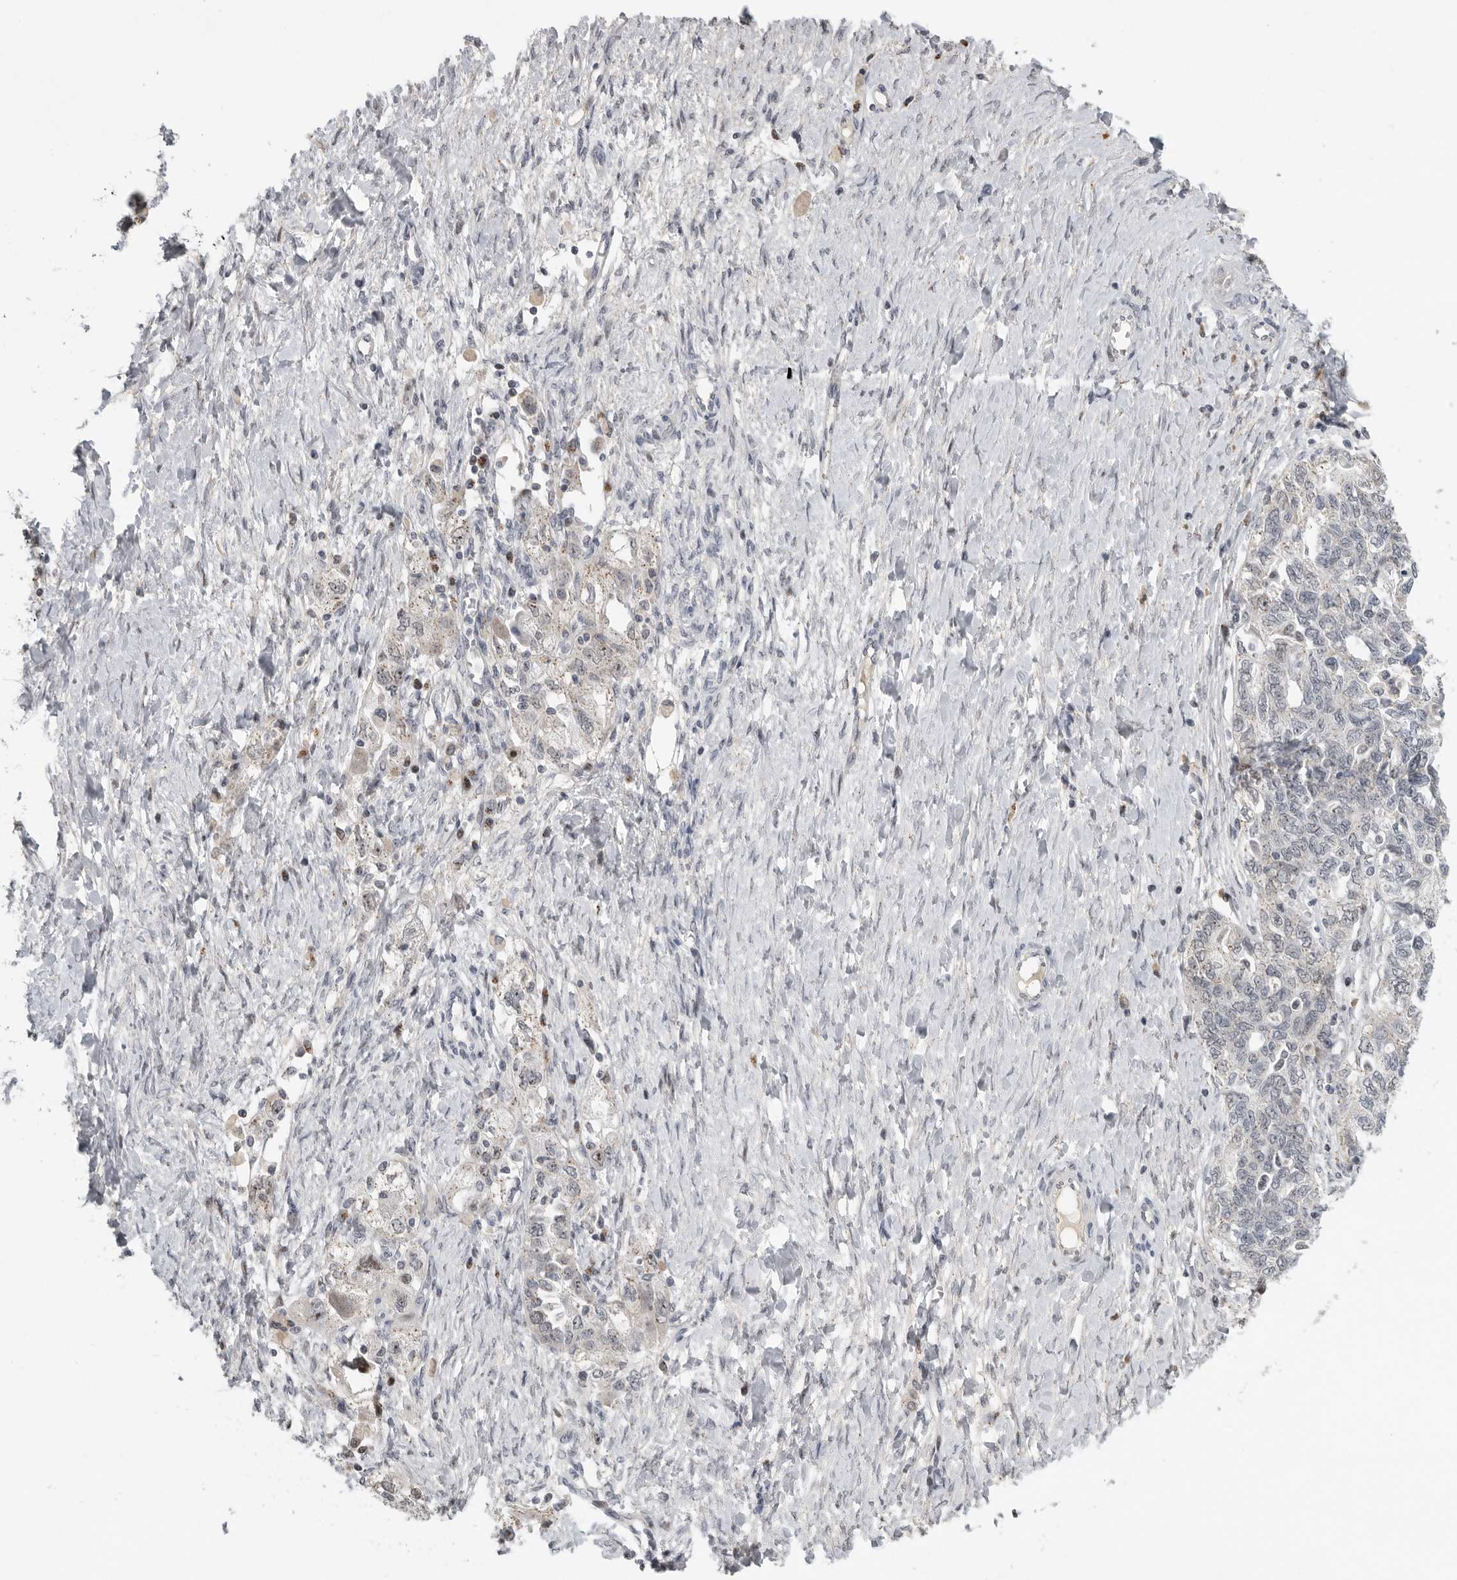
{"staining": {"intensity": "negative", "quantity": "none", "location": "none"}, "tissue": "ovarian cancer", "cell_type": "Tumor cells", "image_type": "cancer", "snomed": [{"axis": "morphology", "description": "Carcinoma, NOS"}, {"axis": "morphology", "description": "Cystadenocarcinoma, serous, NOS"}, {"axis": "topography", "description": "Ovary"}], "caption": "Immunohistochemistry (IHC) histopathology image of neoplastic tissue: human ovarian cancer (serous cystadenocarcinoma) stained with DAB exhibits no significant protein positivity in tumor cells. (DAB (3,3'-diaminobenzidine) IHC visualized using brightfield microscopy, high magnification).", "gene": "PCMTD1", "patient": {"sex": "female", "age": 69}}